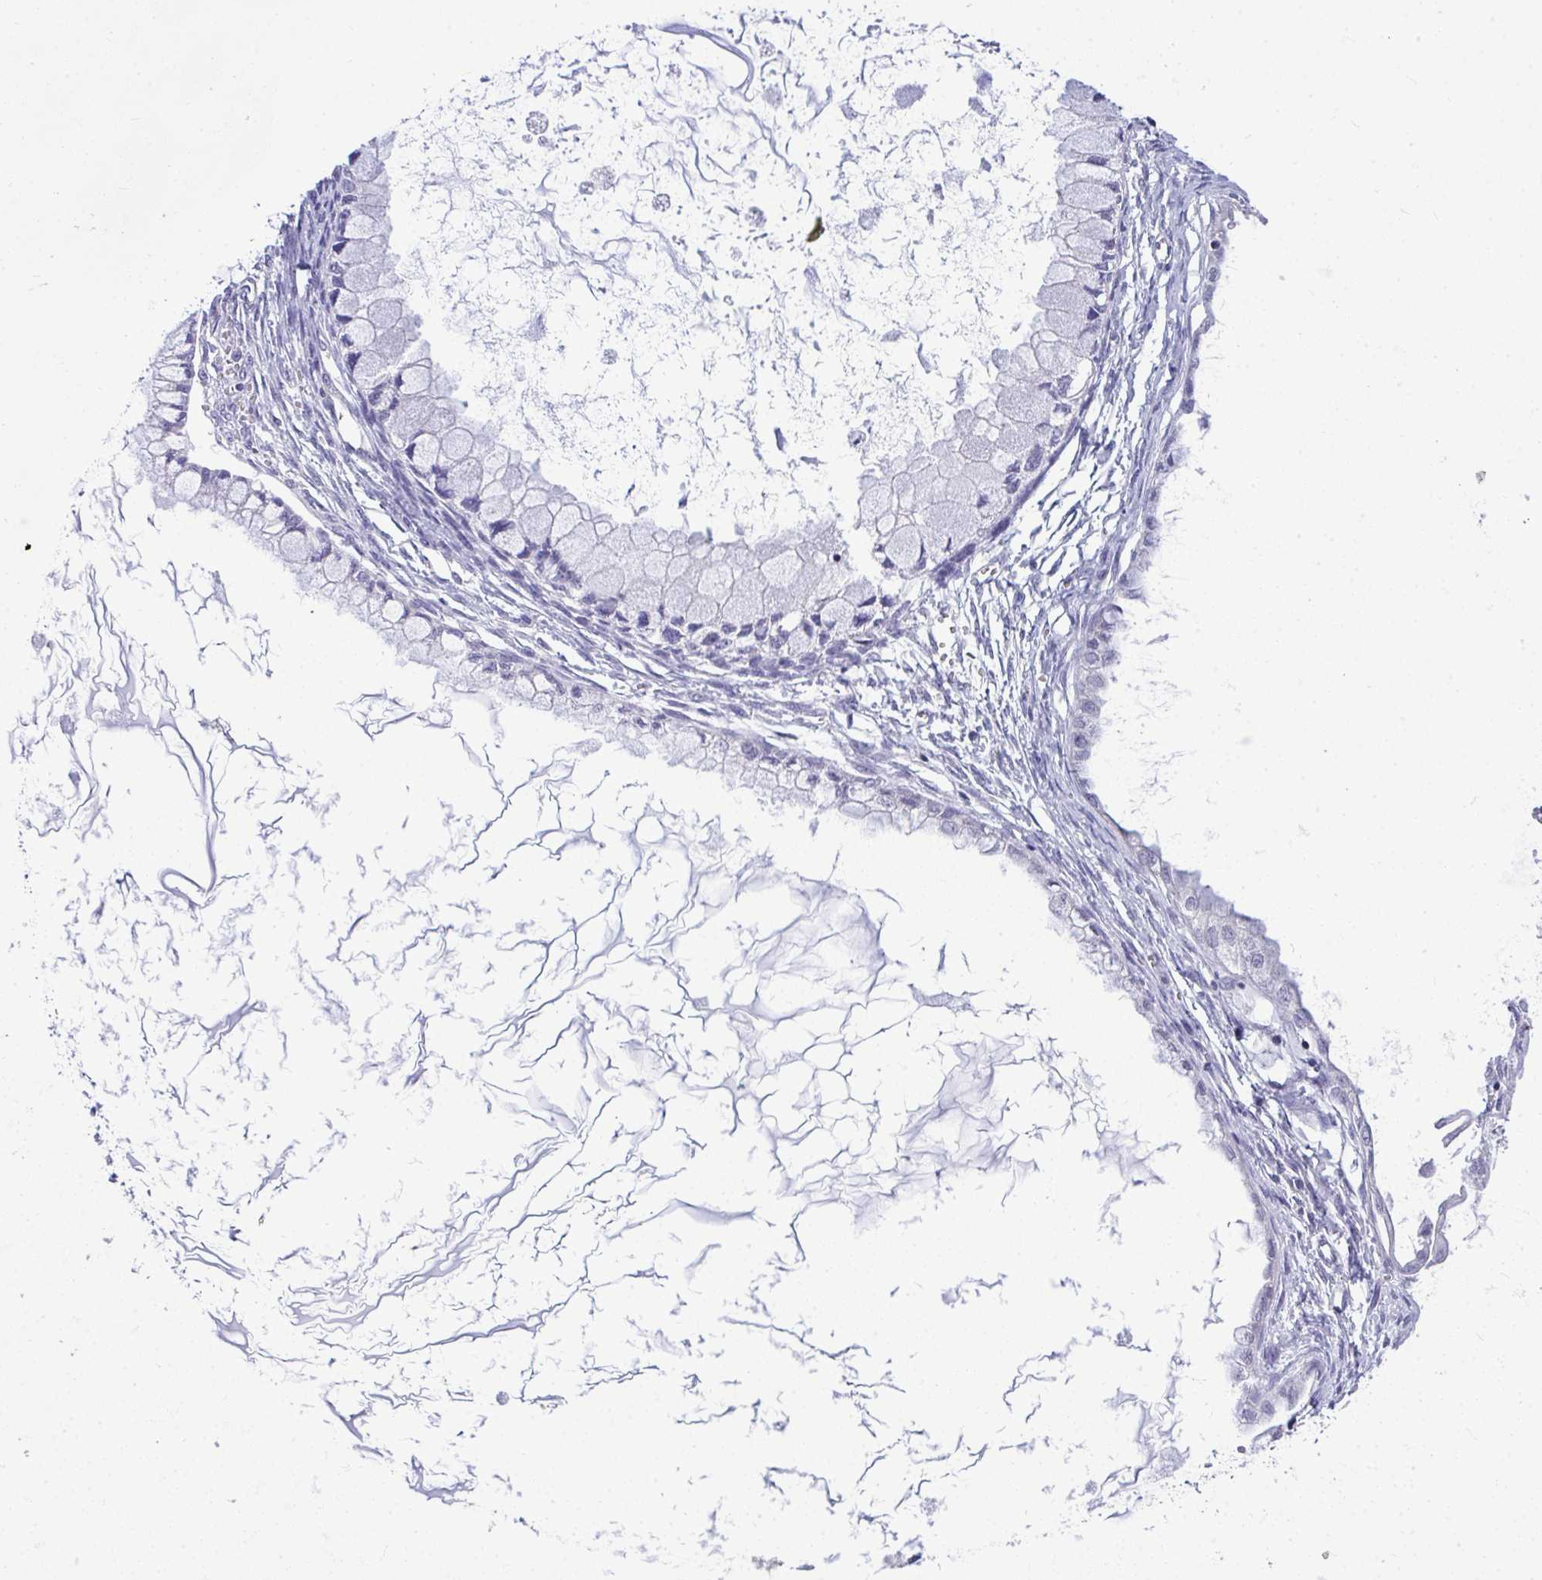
{"staining": {"intensity": "negative", "quantity": "none", "location": "none"}, "tissue": "ovarian cancer", "cell_type": "Tumor cells", "image_type": "cancer", "snomed": [{"axis": "morphology", "description": "Cystadenocarcinoma, mucinous, NOS"}, {"axis": "topography", "description": "Ovary"}], "caption": "This is an immunohistochemistry (IHC) micrograph of human ovarian cancer. There is no positivity in tumor cells.", "gene": "PIGK", "patient": {"sex": "female", "age": 34}}